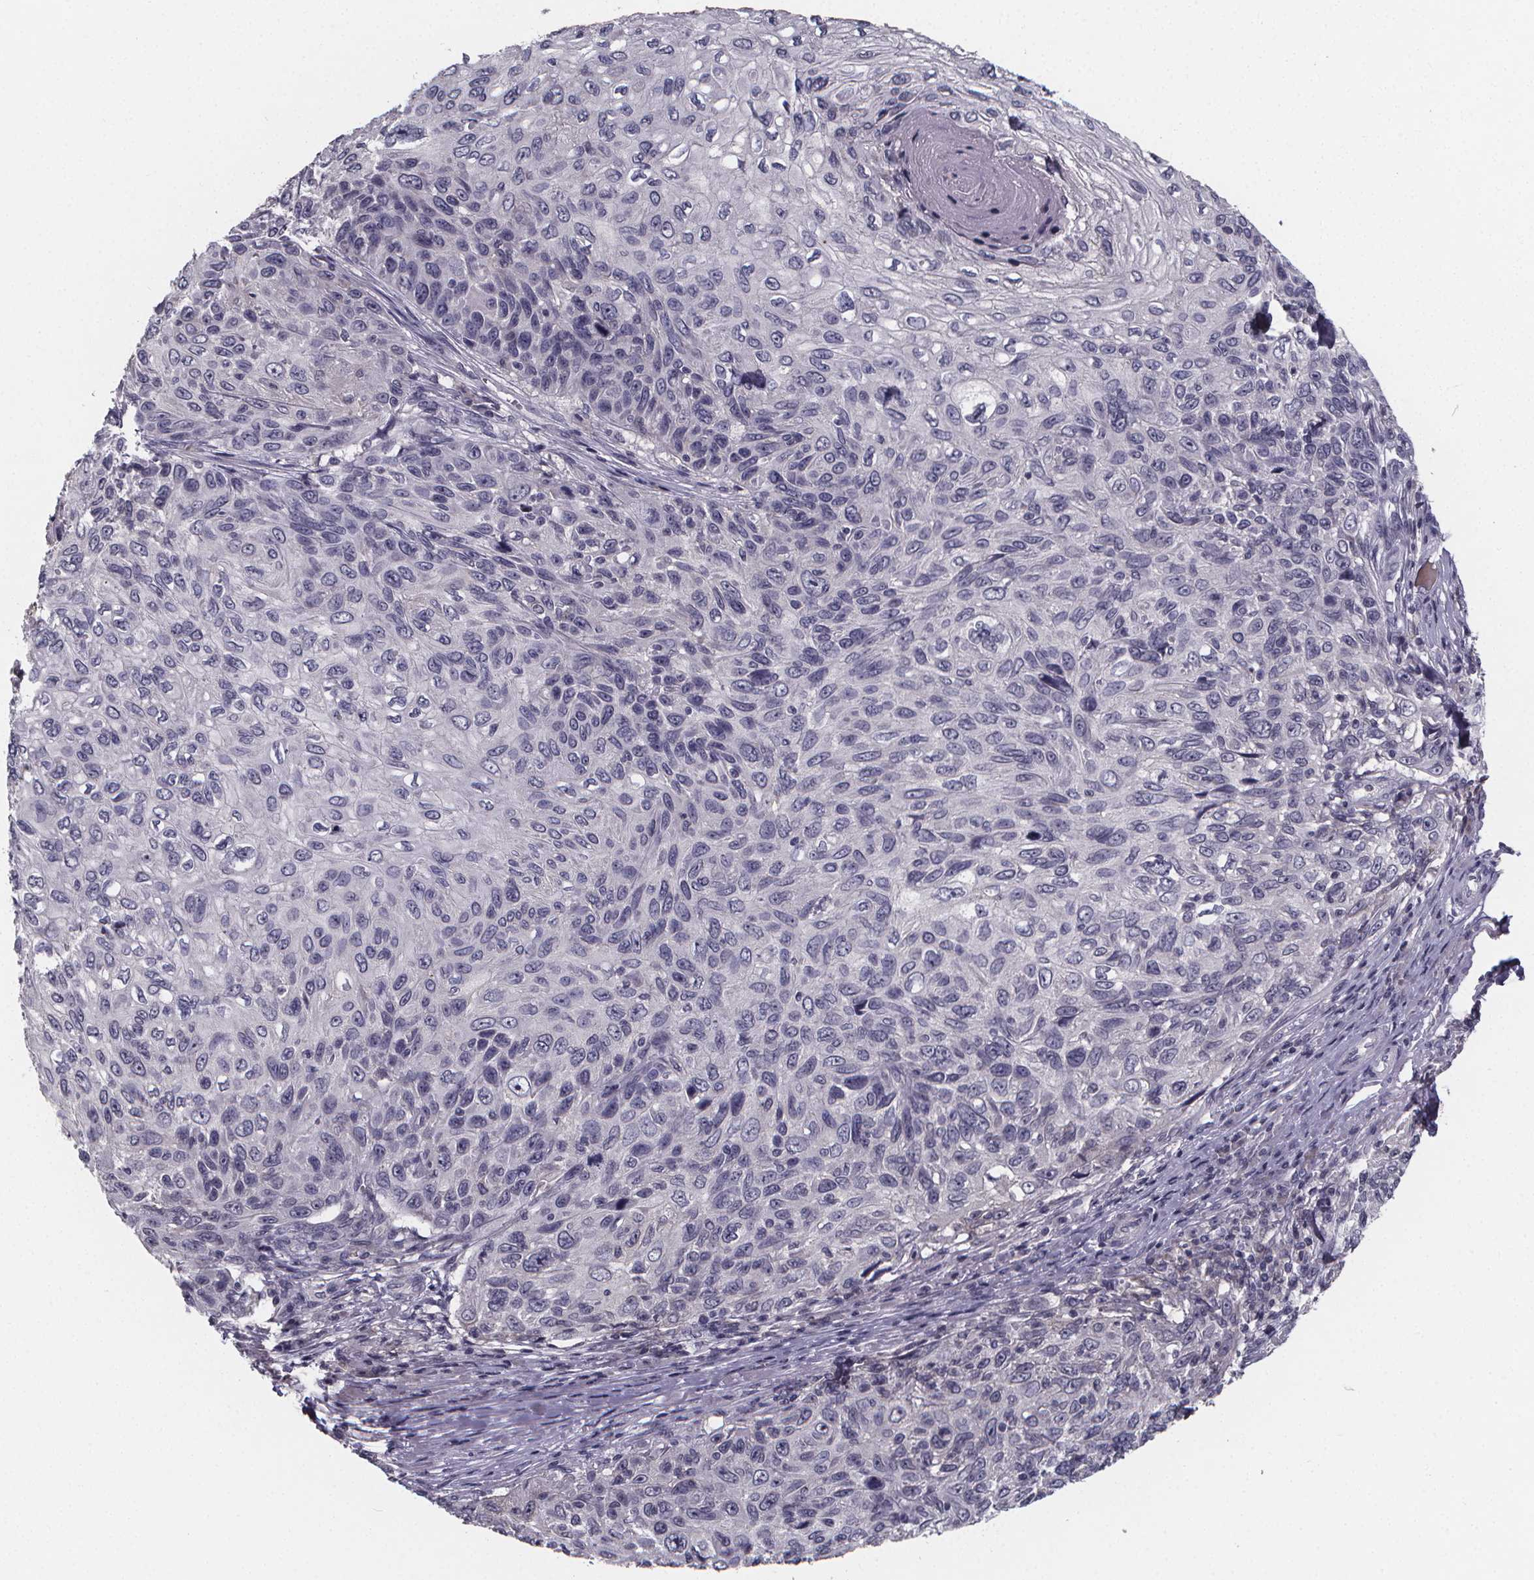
{"staining": {"intensity": "negative", "quantity": "none", "location": "none"}, "tissue": "skin cancer", "cell_type": "Tumor cells", "image_type": "cancer", "snomed": [{"axis": "morphology", "description": "Squamous cell carcinoma, NOS"}, {"axis": "topography", "description": "Skin"}], "caption": "Immunohistochemistry (IHC) of human squamous cell carcinoma (skin) displays no positivity in tumor cells. (Brightfield microscopy of DAB (3,3'-diaminobenzidine) immunohistochemistry at high magnification).", "gene": "AGT", "patient": {"sex": "male", "age": 92}}